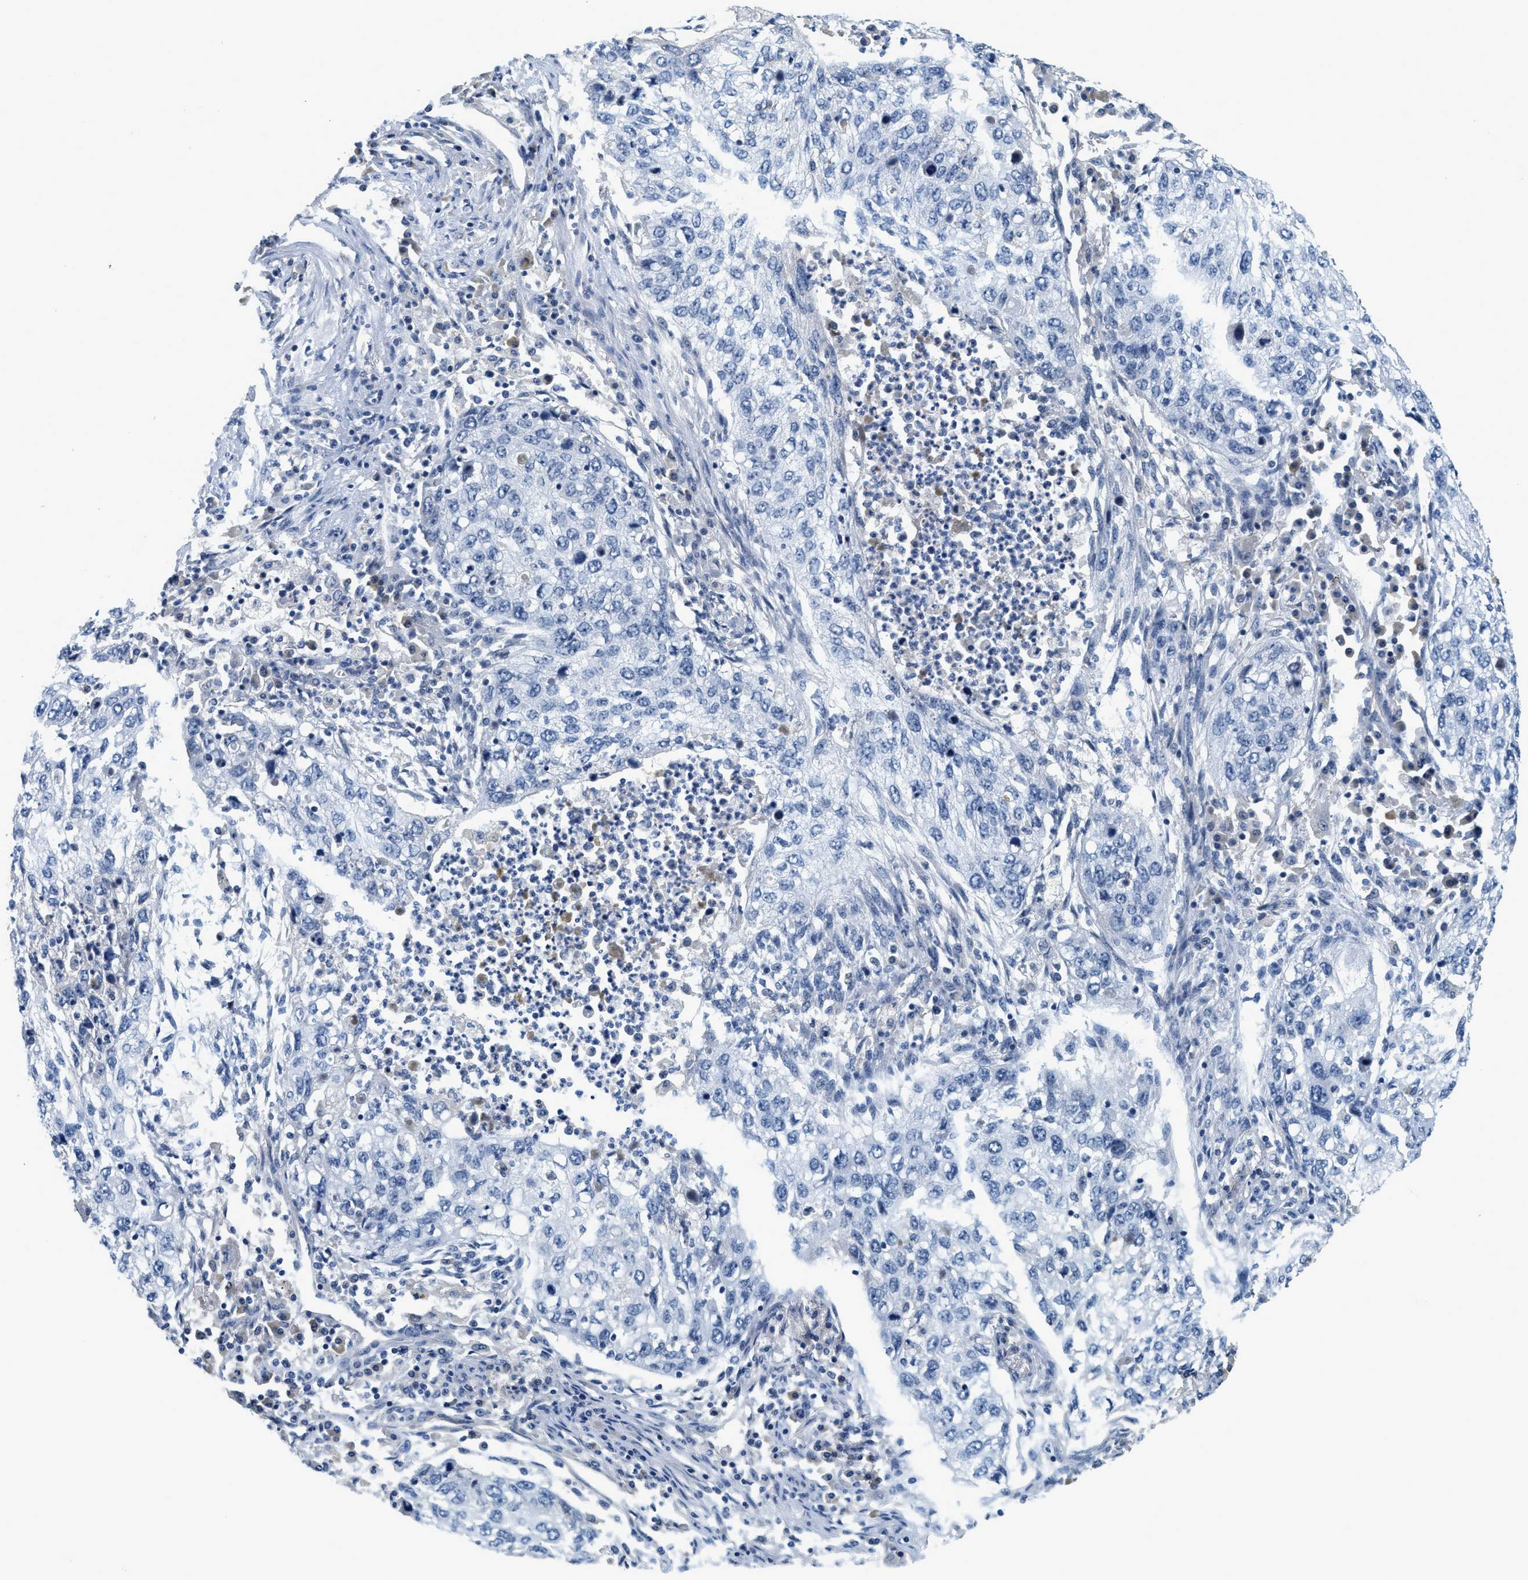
{"staining": {"intensity": "negative", "quantity": "none", "location": "none"}, "tissue": "lung cancer", "cell_type": "Tumor cells", "image_type": "cancer", "snomed": [{"axis": "morphology", "description": "Squamous cell carcinoma, NOS"}, {"axis": "topography", "description": "Lung"}], "caption": "This is an immunohistochemistry (IHC) image of lung squamous cell carcinoma. There is no expression in tumor cells.", "gene": "MZF1", "patient": {"sex": "female", "age": 63}}